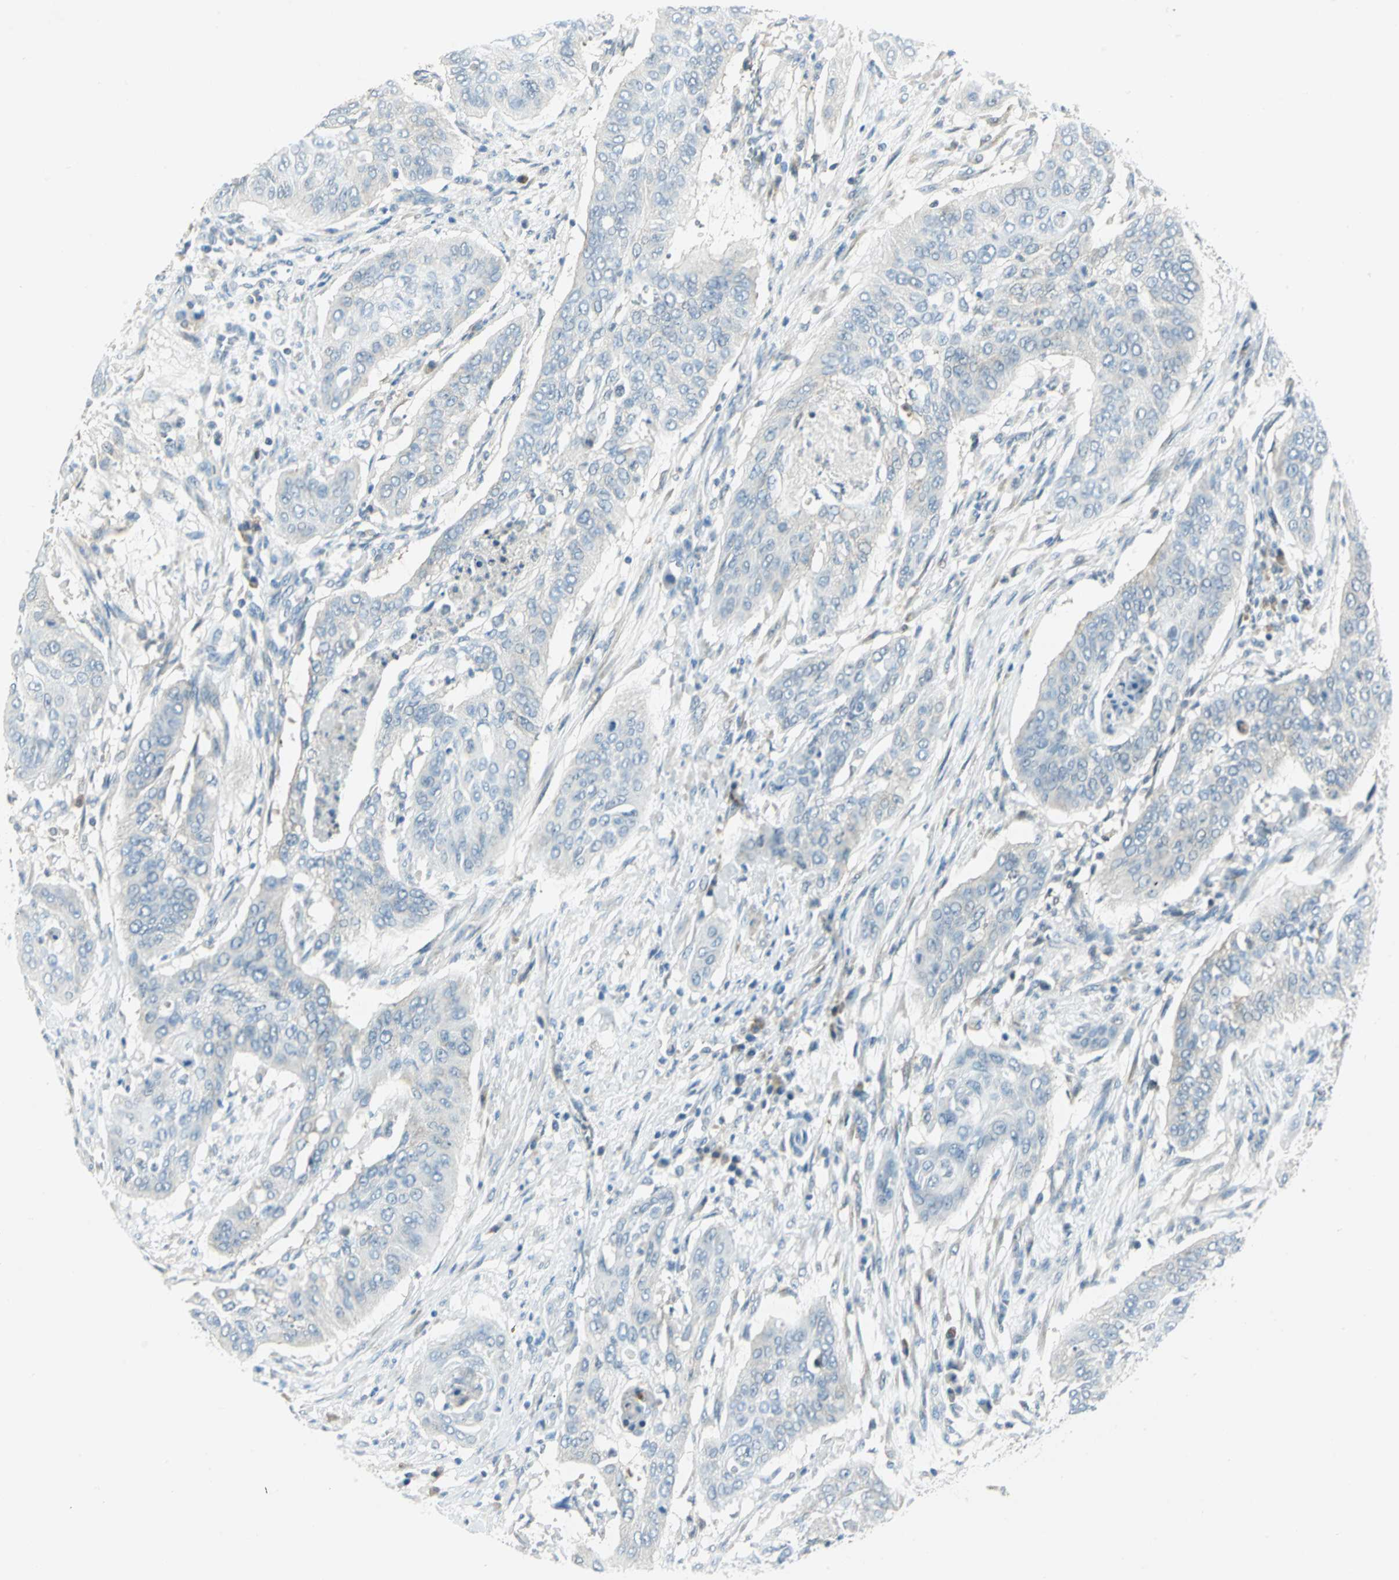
{"staining": {"intensity": "negative", "quantity": "none", "location": "none"}, "tissue": "cervical cancer", "cell_type": "Tumor cells", "image_type": "cancer", "snomed": [{"axis": "morphology", "description": "Squamous cell carcinoma, NOS"}, {"axis": "topography", "description": "Cervix"}], "caption": "Immunohistochemistry of cervical squamous cell carcinoma exhibits no expression in tumor cells.", "gene": "ALDOA", "patient": {"sex": "female", "age": 39}}